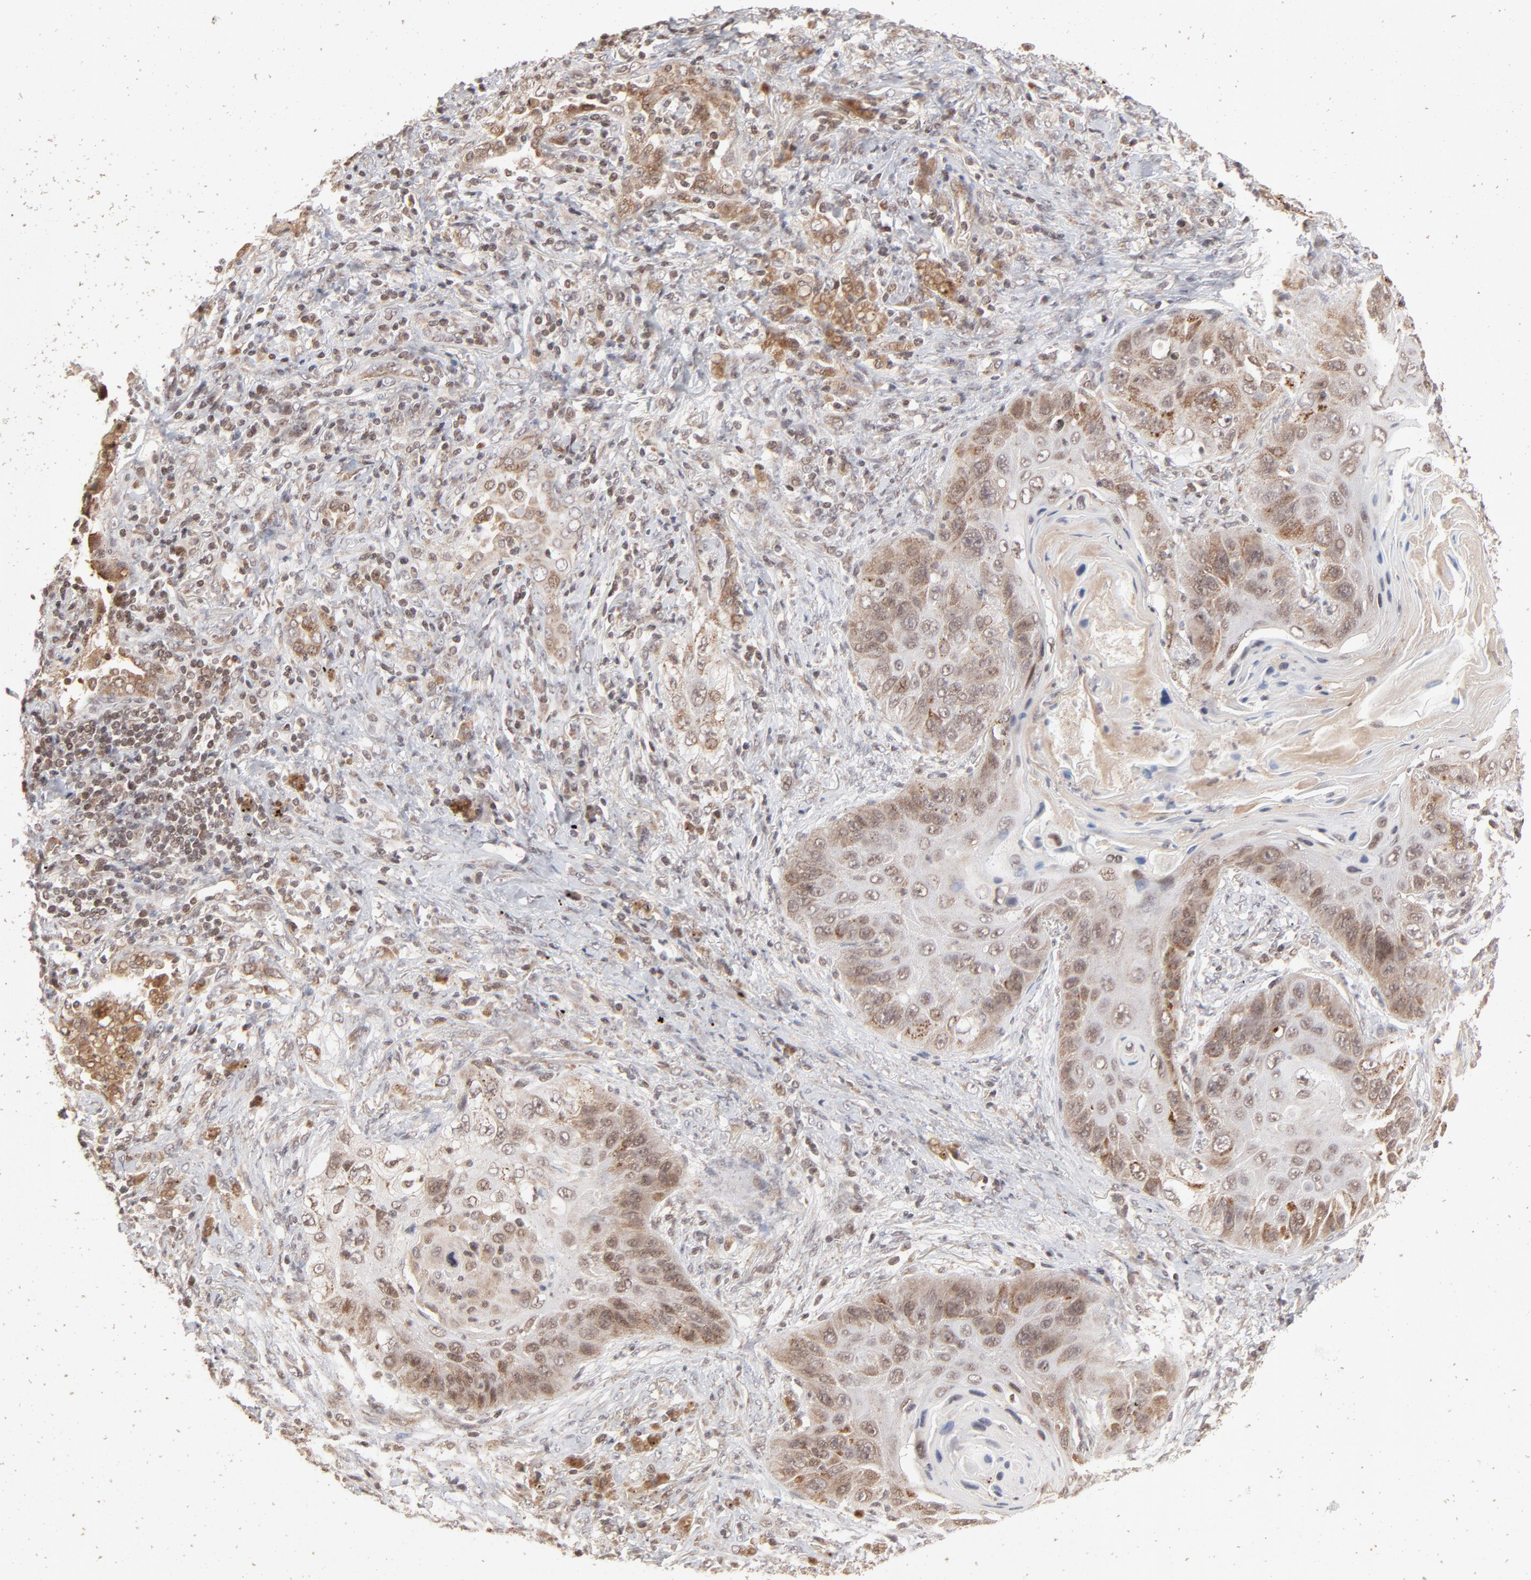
{"staining": {"intensity": "weak", "quantity": ">75%", "location": "cytoplasmic/membranous"}, "tissue": "lung cancer", "cell_type": "Tumor cells", "image_type": "cancer", "snomed": [{"axis": "morphology", "description": "Squamous cell carcinoma, NOS"}, {"axis": "topography", "description": "Lung"}], "caption": "A histopathology image of lung cancer stained for a protein reveals weak cytoplasmic/membranous brown staining in tumor cells. (DAB IHC, brown staining for protein, blue staining for nuclei).", "gene": "ARIH1", "patient": {"sex": "female", "age": 67}}